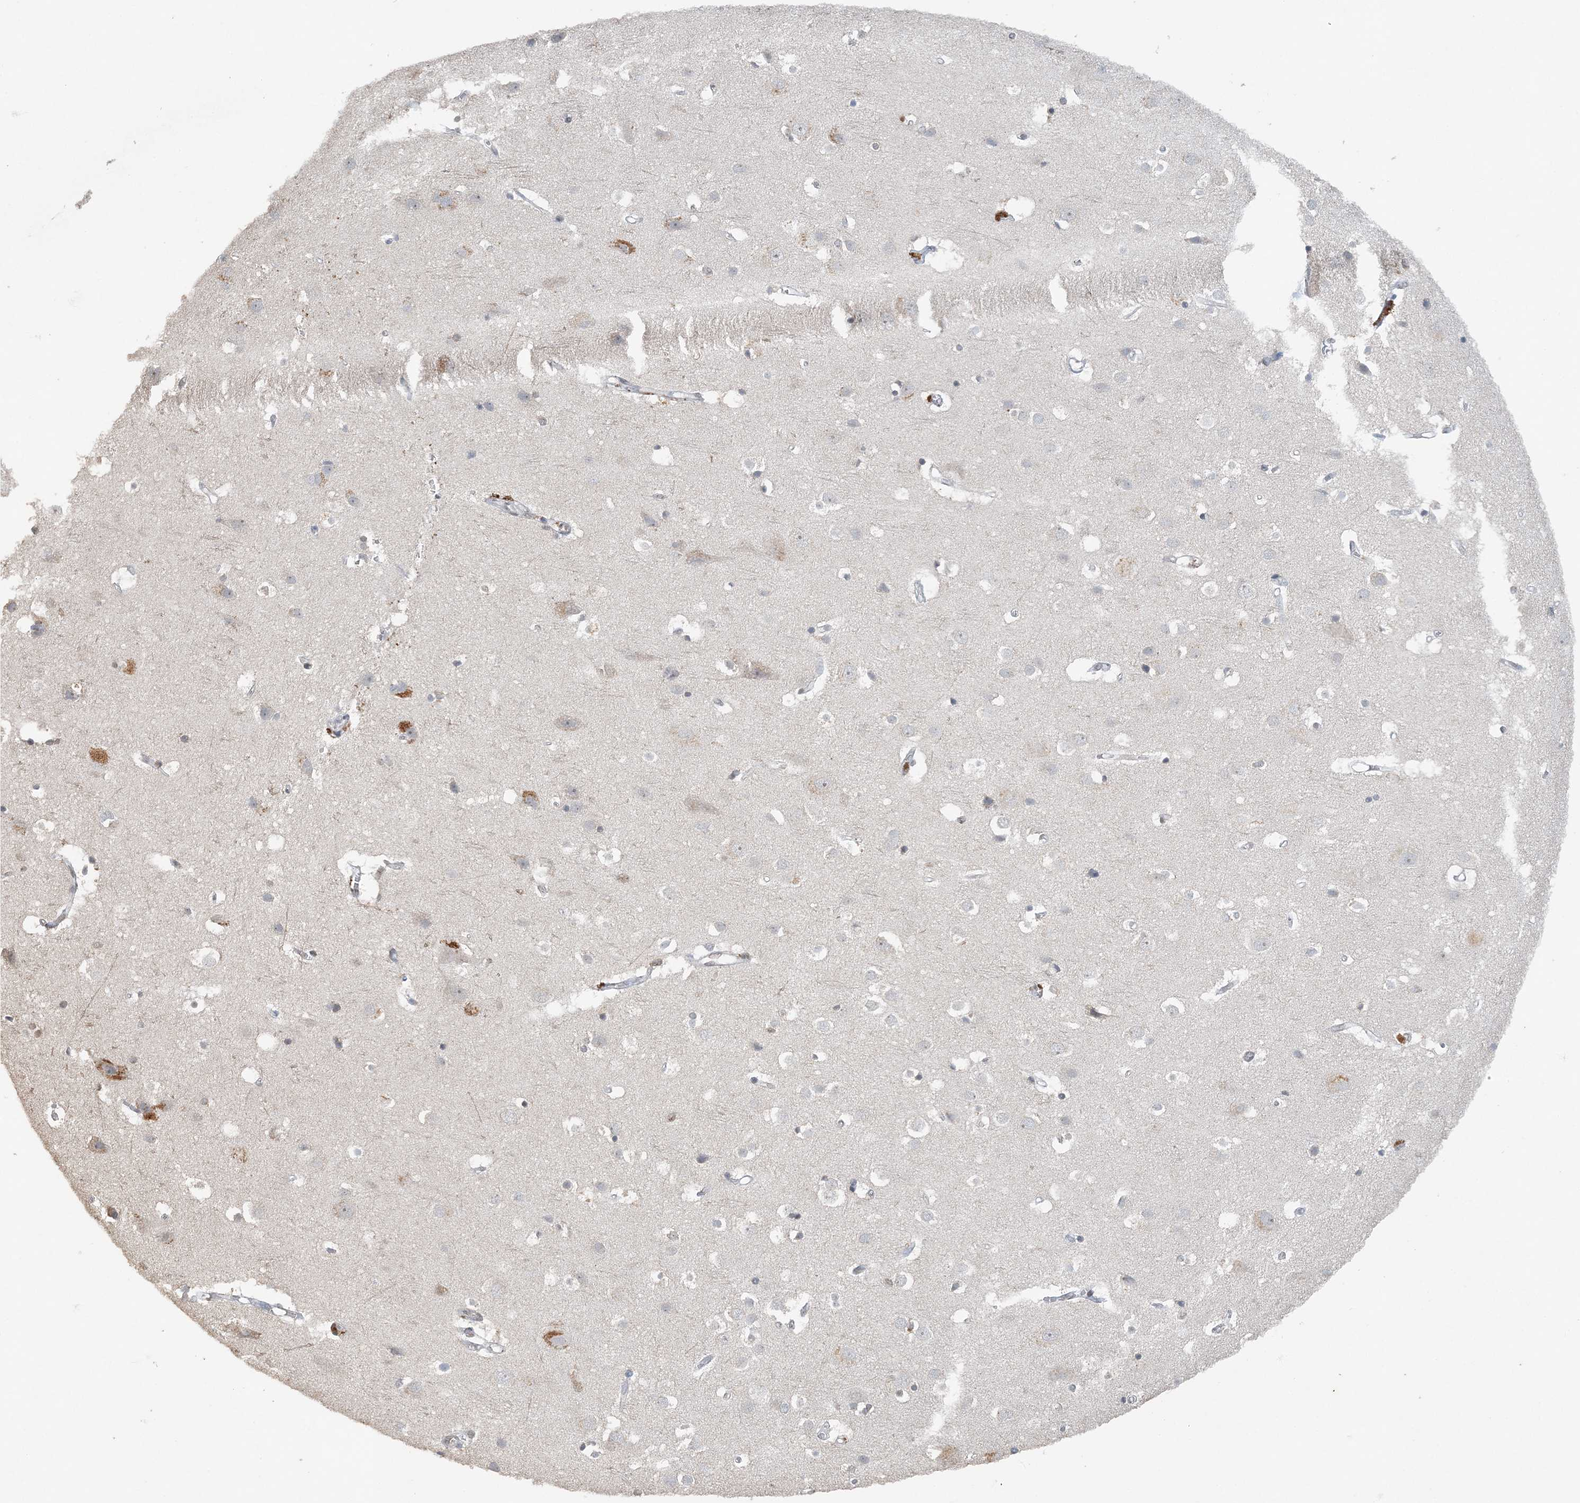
{"staining": {"intensity": "negative", "quantity": "none", "location": "none"}, "tissue": "cerebral cortex", "cell_type": "Endothelial cells", "image_type": "normal", "snomed": [{"axis": "morphology", "description": "Normal tissue, NOS"}, {"axis": "topography", "description": "Cerebral cortex"}], "caption": "Immunohistochemistry (IHC) photomicrograph of unremarkable cerebral cortex: human cerebral cortex stained with DAB (3,3'-diaminobenzidine) shows no significant protein staining in endothelial cells.", "gene": "FAM110A", "patient": {"sex": "male", "age": 54}}